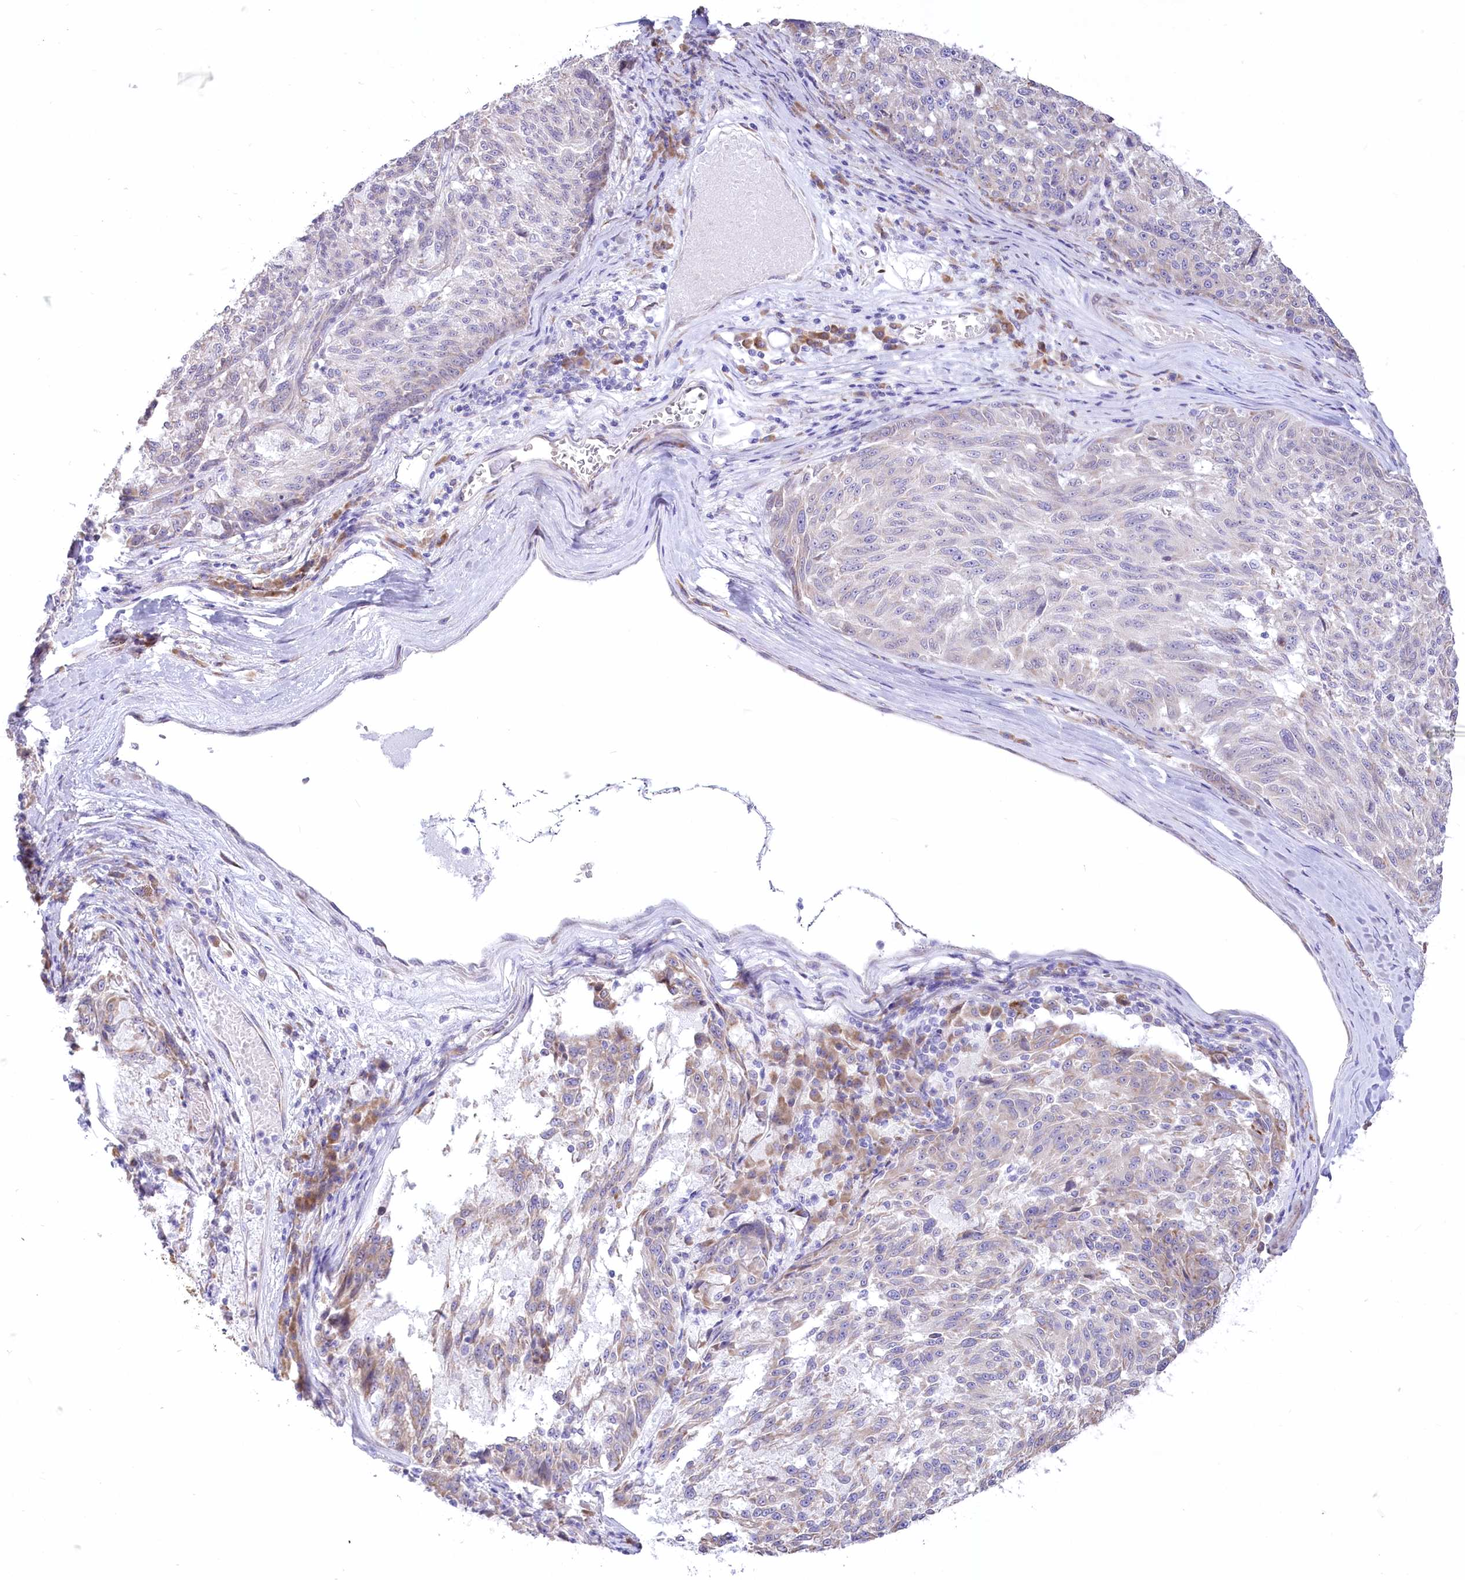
{"staining": {"intensity": "negative", "quantity": "none", "location": "none"}, "tissue": "melanoma", "cell_type": "Tumor cells", "image_type": "cancer", "snomed": [{"axis": "morphology", "description": "Malignant melanoma, NOS"}, {"axis": "topography", "description": "Skin"}], "caption": "Immunohistochemistry (IHC) of malignant melanoma shows no positivity in tumor cells.", "gene": "STT3B", "patient": {"sex": "male", "age": 53}}